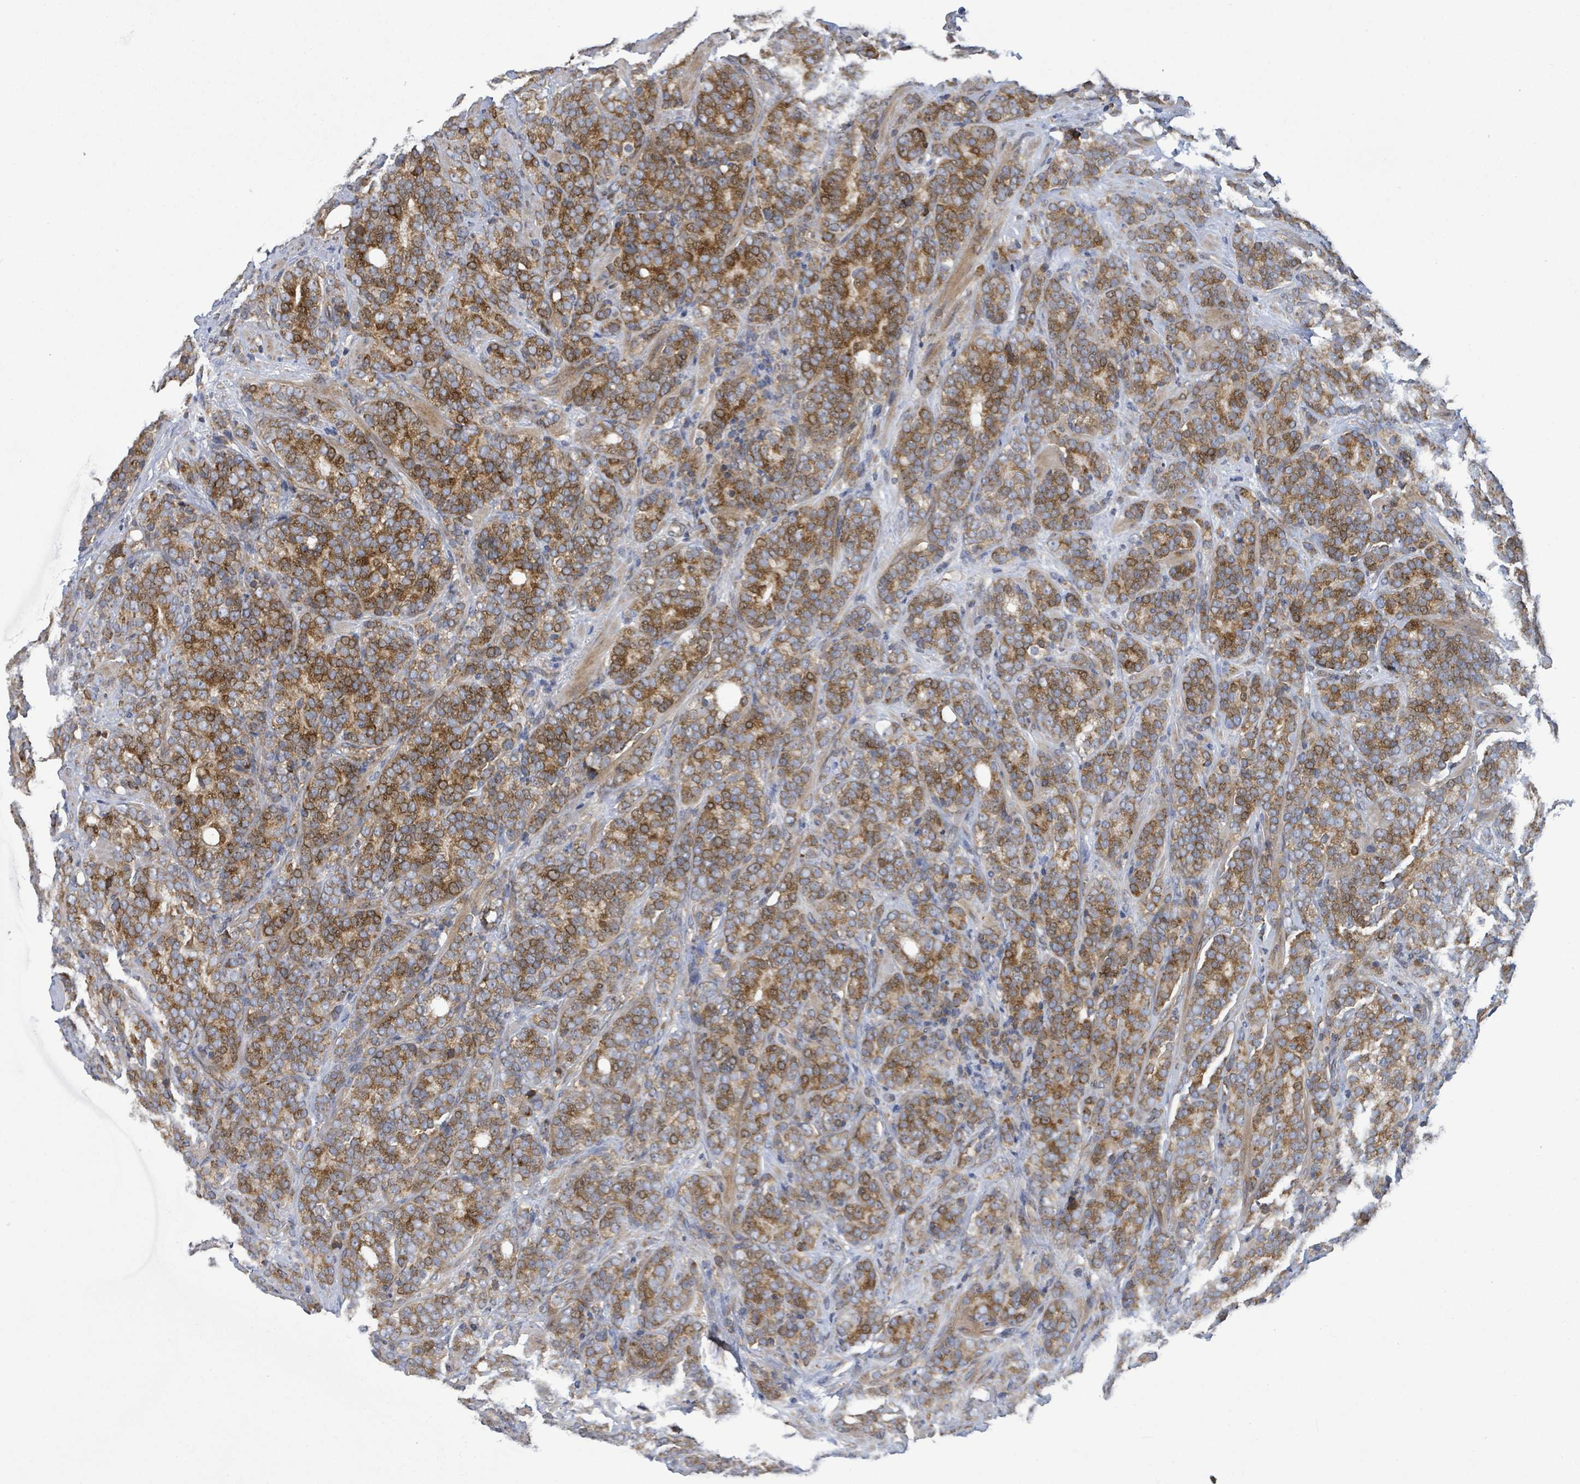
{"staining": {"intensity": "moderate", "quantity": "25%-75%", "location": "cytoplasmic/membranous"}, "tissue": "prostate cancer", "cell_type": "Tumor cells", "image_type": "cancer", "snomed": [{"axis": "morphology", "description": "Adenocarcinoma, High grade"}, {"axis": "topography", "description": "Prostate"}], "caption": "Immunohistochemistry (IHC) photomicrograph of adenocarcinoma (high-grade) (prostate) stained for a protein (brown), which exhibits medium levels of moderate cytoplasmic/membranous positivity in about 25%-75% of tumor cells.", "gene": "NOMO1", "patient": {"sex": "male", "age": 64}}